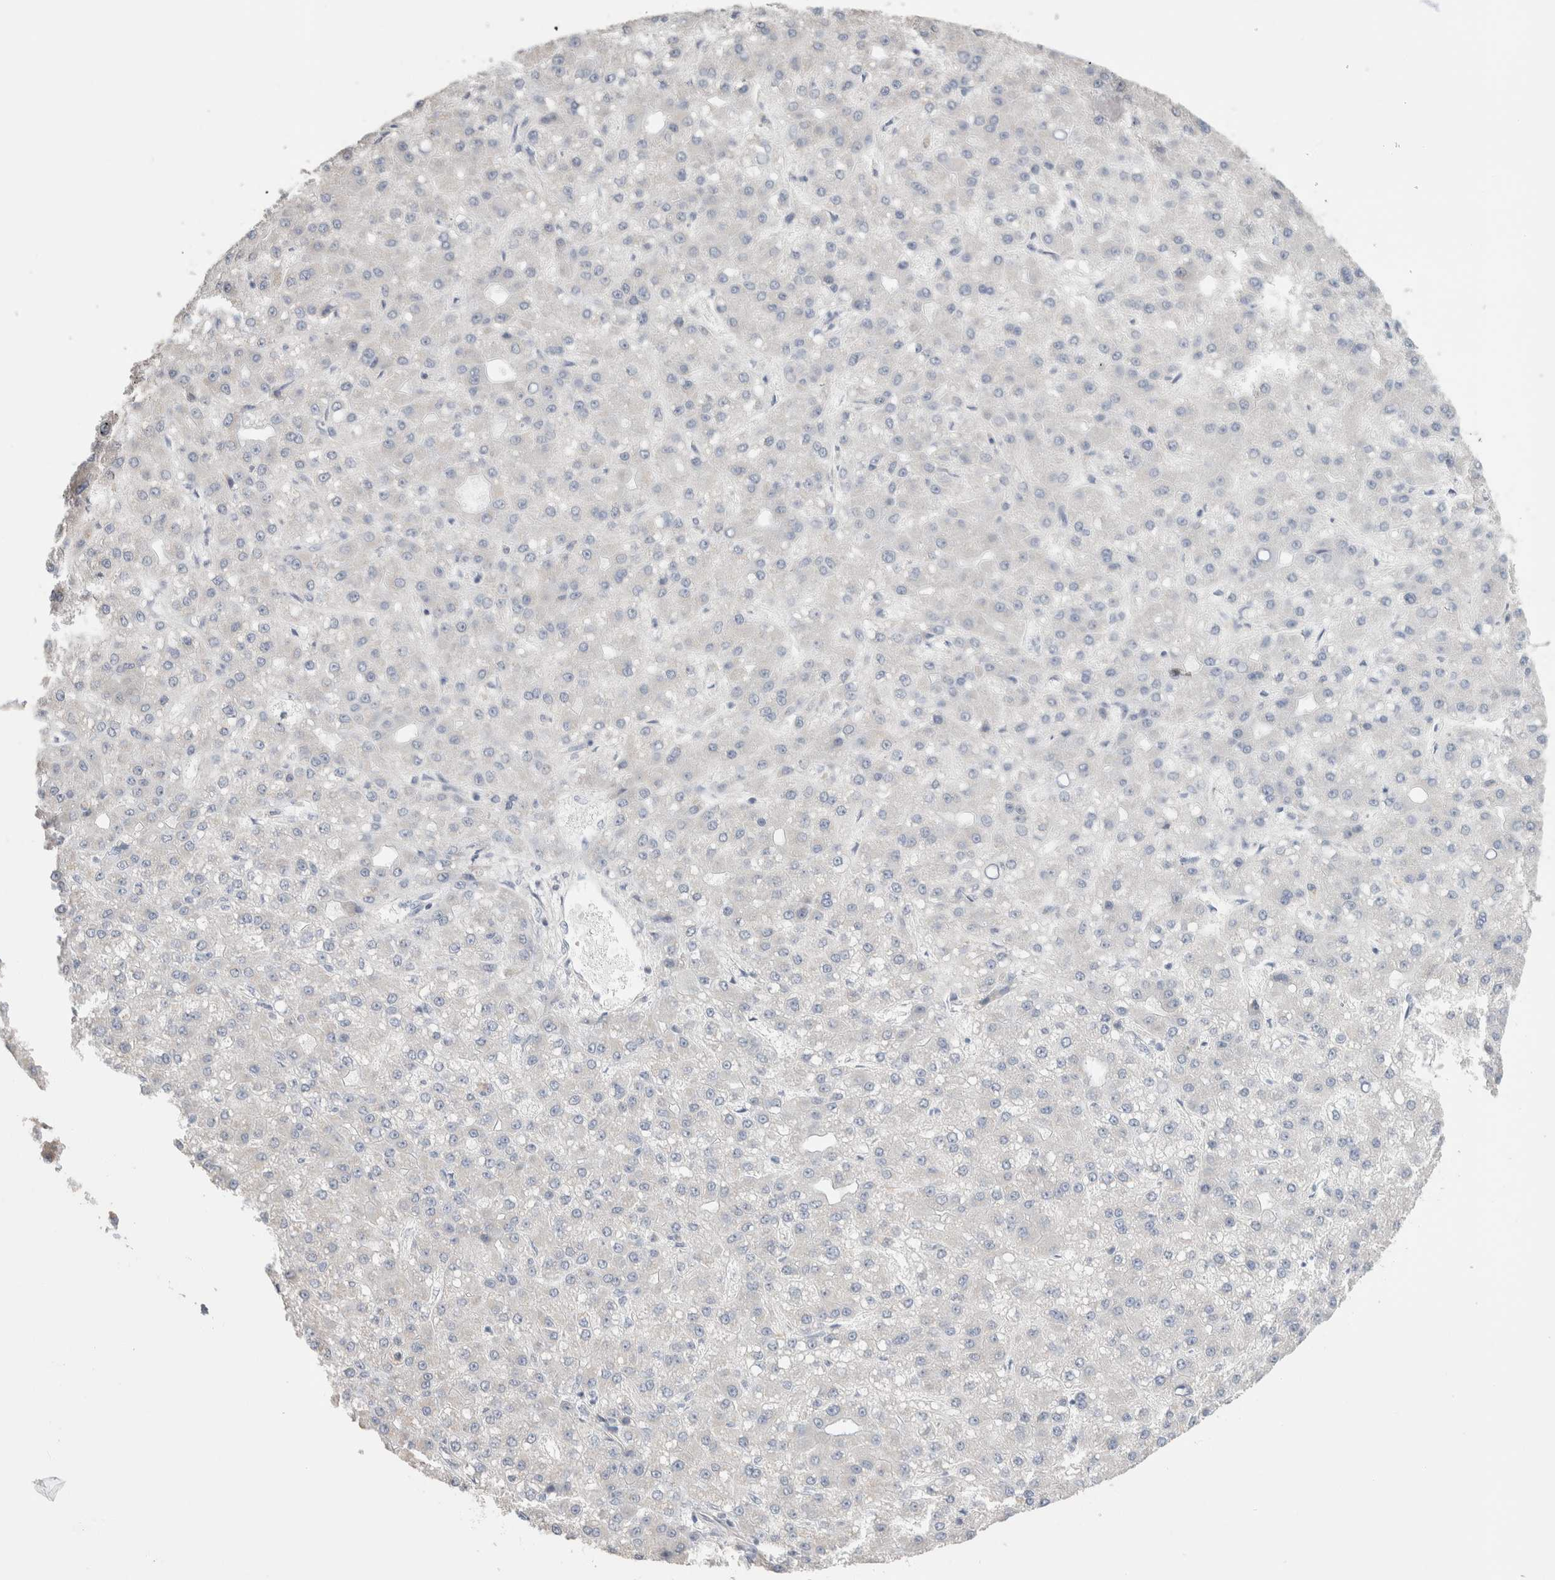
{"staining": {"intensity": "negative", "quantity": "none", "location": "none"}, "tissue": "liver cancer", "cell_type": "Tumor cells", "image_type": "cancer", "snomed": [{"axis": "morphology", "description": "Carcinoma, Hepatocellular, NOS"}, {"axis": "topography", "description": "Liver"}], "caption": "The IHC histopathology image has no significant expression in tumor cells of liver hepatocellular carcinoma tissue. (DAB (3,3'-diaminobenzidine) IHC, high magnification).", "gene": "DMD", "patient": {"sex": "male", "age": 67}}